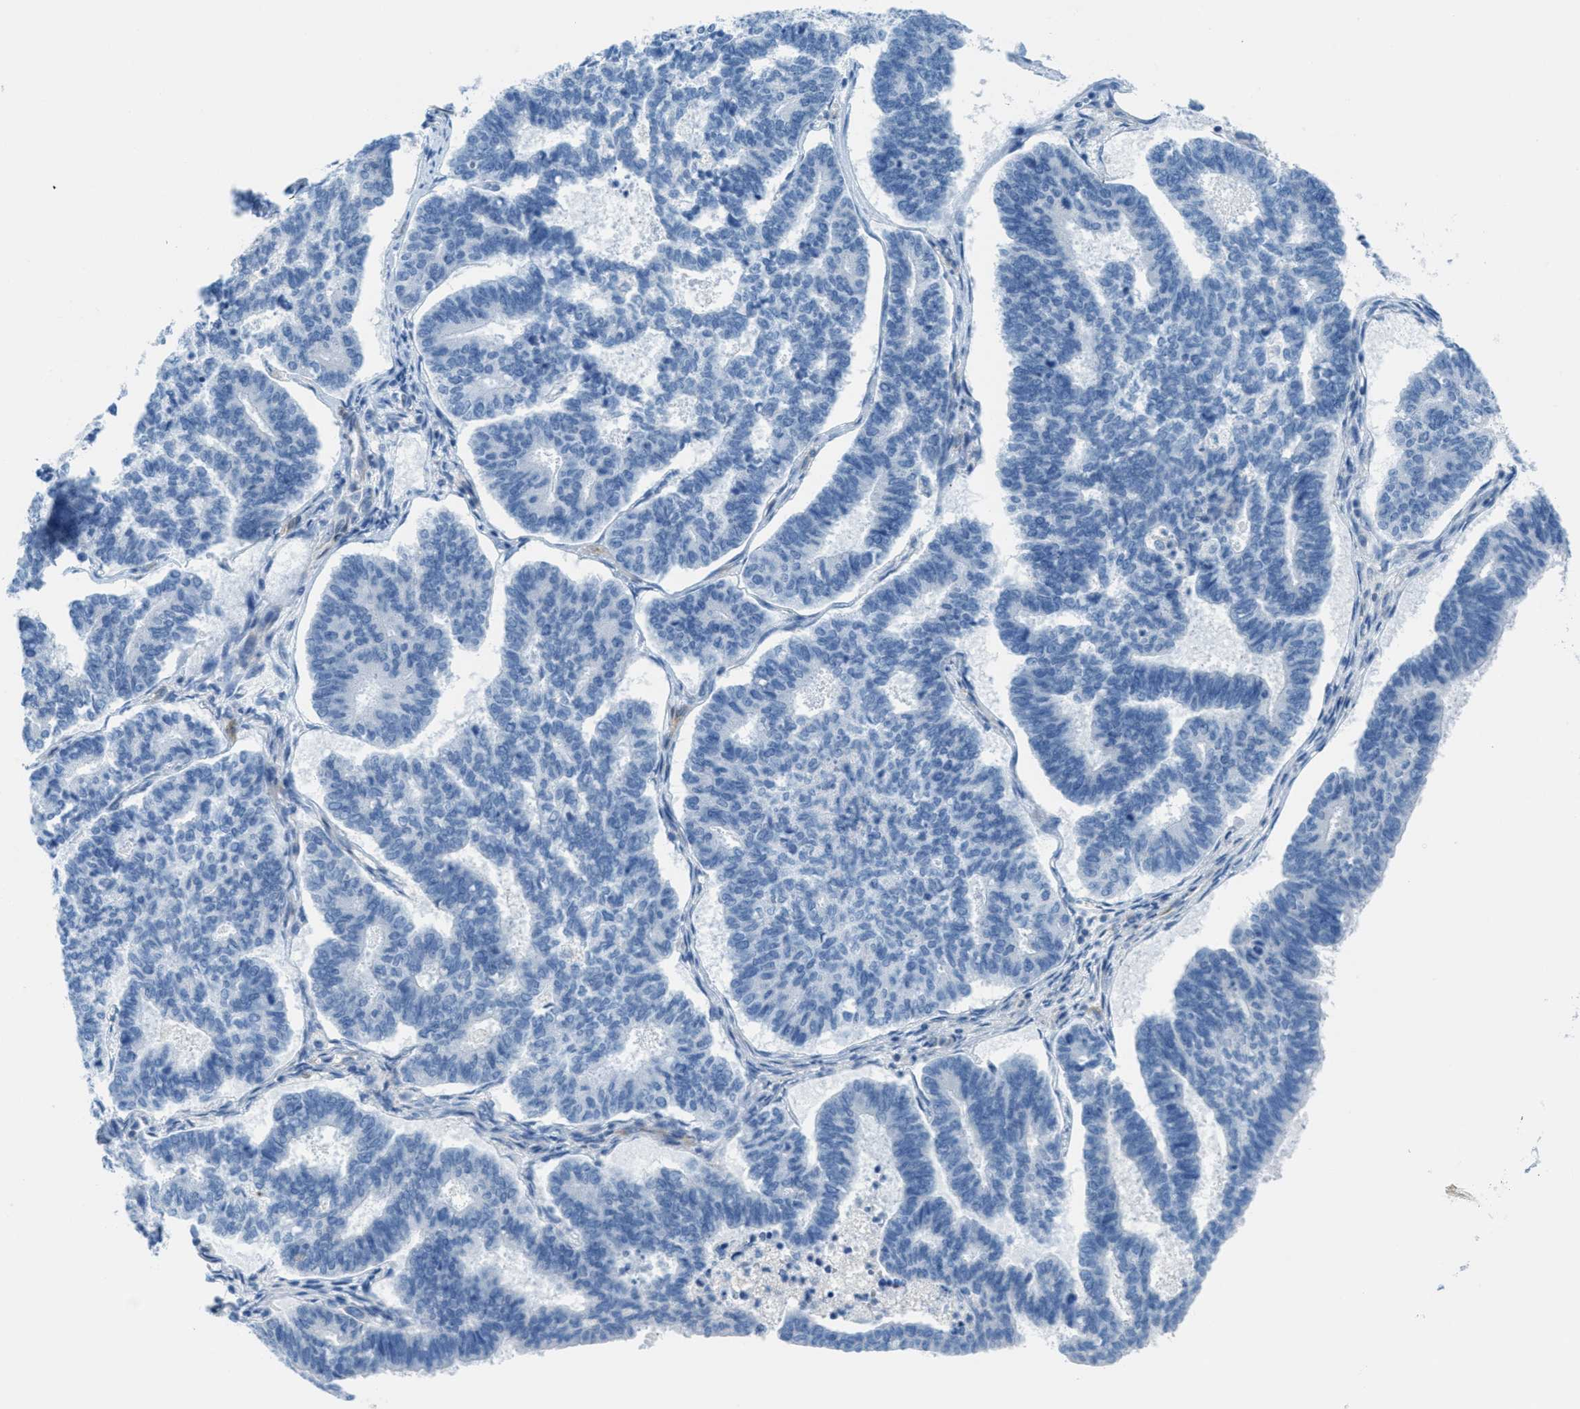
{"staining": {"intensity": "negative", "quantity": "none", "location": "none"}, "tissue": "endometrial cancer", "cell_type": "Tumor cells", "image_type": "cancer", "snomed": [{"axis": "morphology", "description": "Adenocarcinoma, NOS"}, {"axis": "topography", "description": "Endometrium"}], "caption": "Photomicrograph shows no significant protein expression in tumor cells of adenocarcinoma (endometrial). (DAB immunohistochemistry (IHC) with hematoxylin counter stain).", "gene": "MAPRE2", "patient": {"sex": "female", "age": 70}}